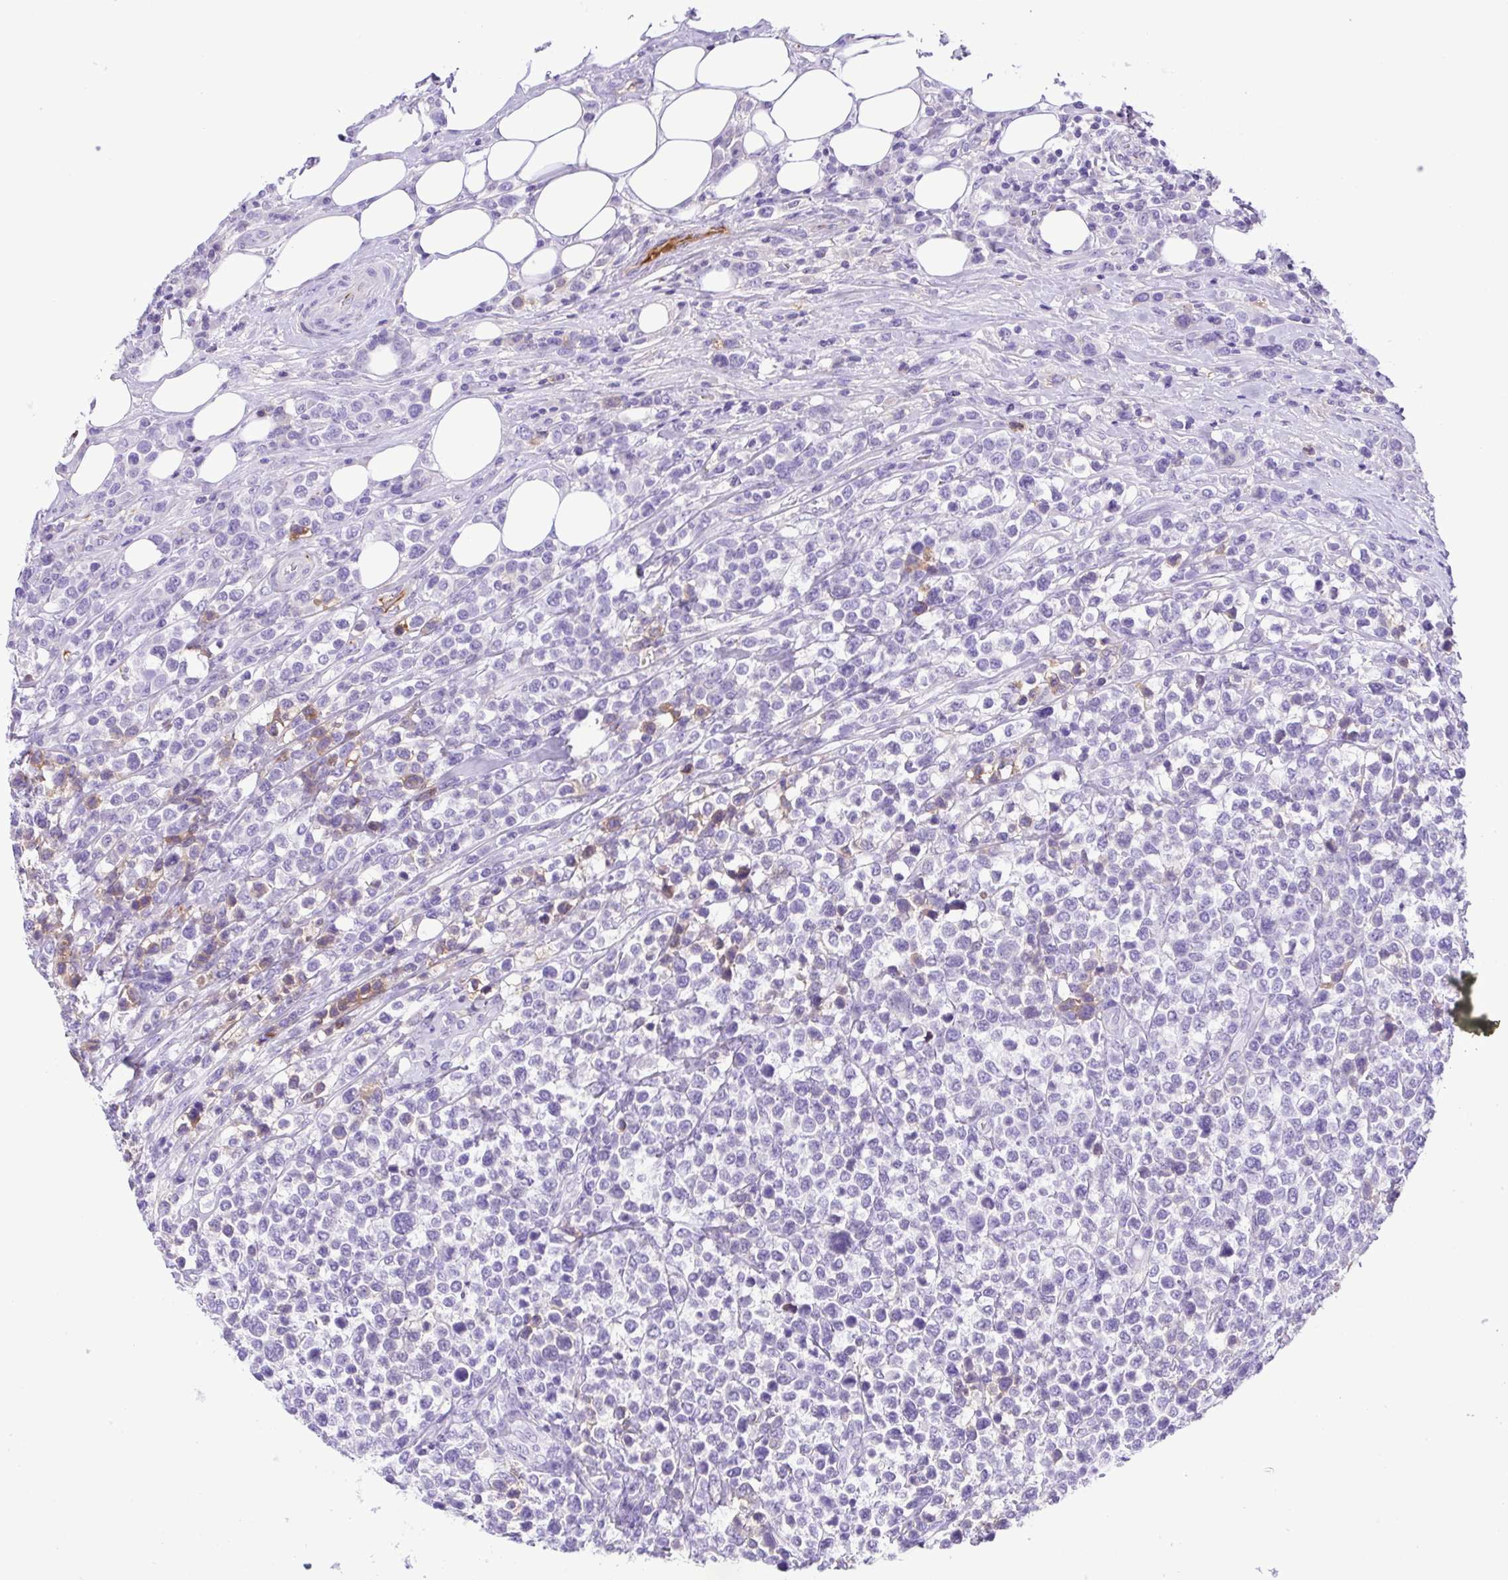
{"staining": {"intensity": "negative", "quantity": "none", "location": "none"}, "tissue": "lymphoma", "cell_type": "Tumor cells", "image_type": "cancer", "snomed": [{"axis": "morphology", "description": "Malignant lymphoma, non-Hodgkin's type, High grade"}, {"axis": "topography", "description": "Soft tissue"}], "caption": "The histopathology image exhibits no staining of tumor cells in lymphoma.", "gene": "IGFL1", "patient": {"sex": "female", "age": 56}}